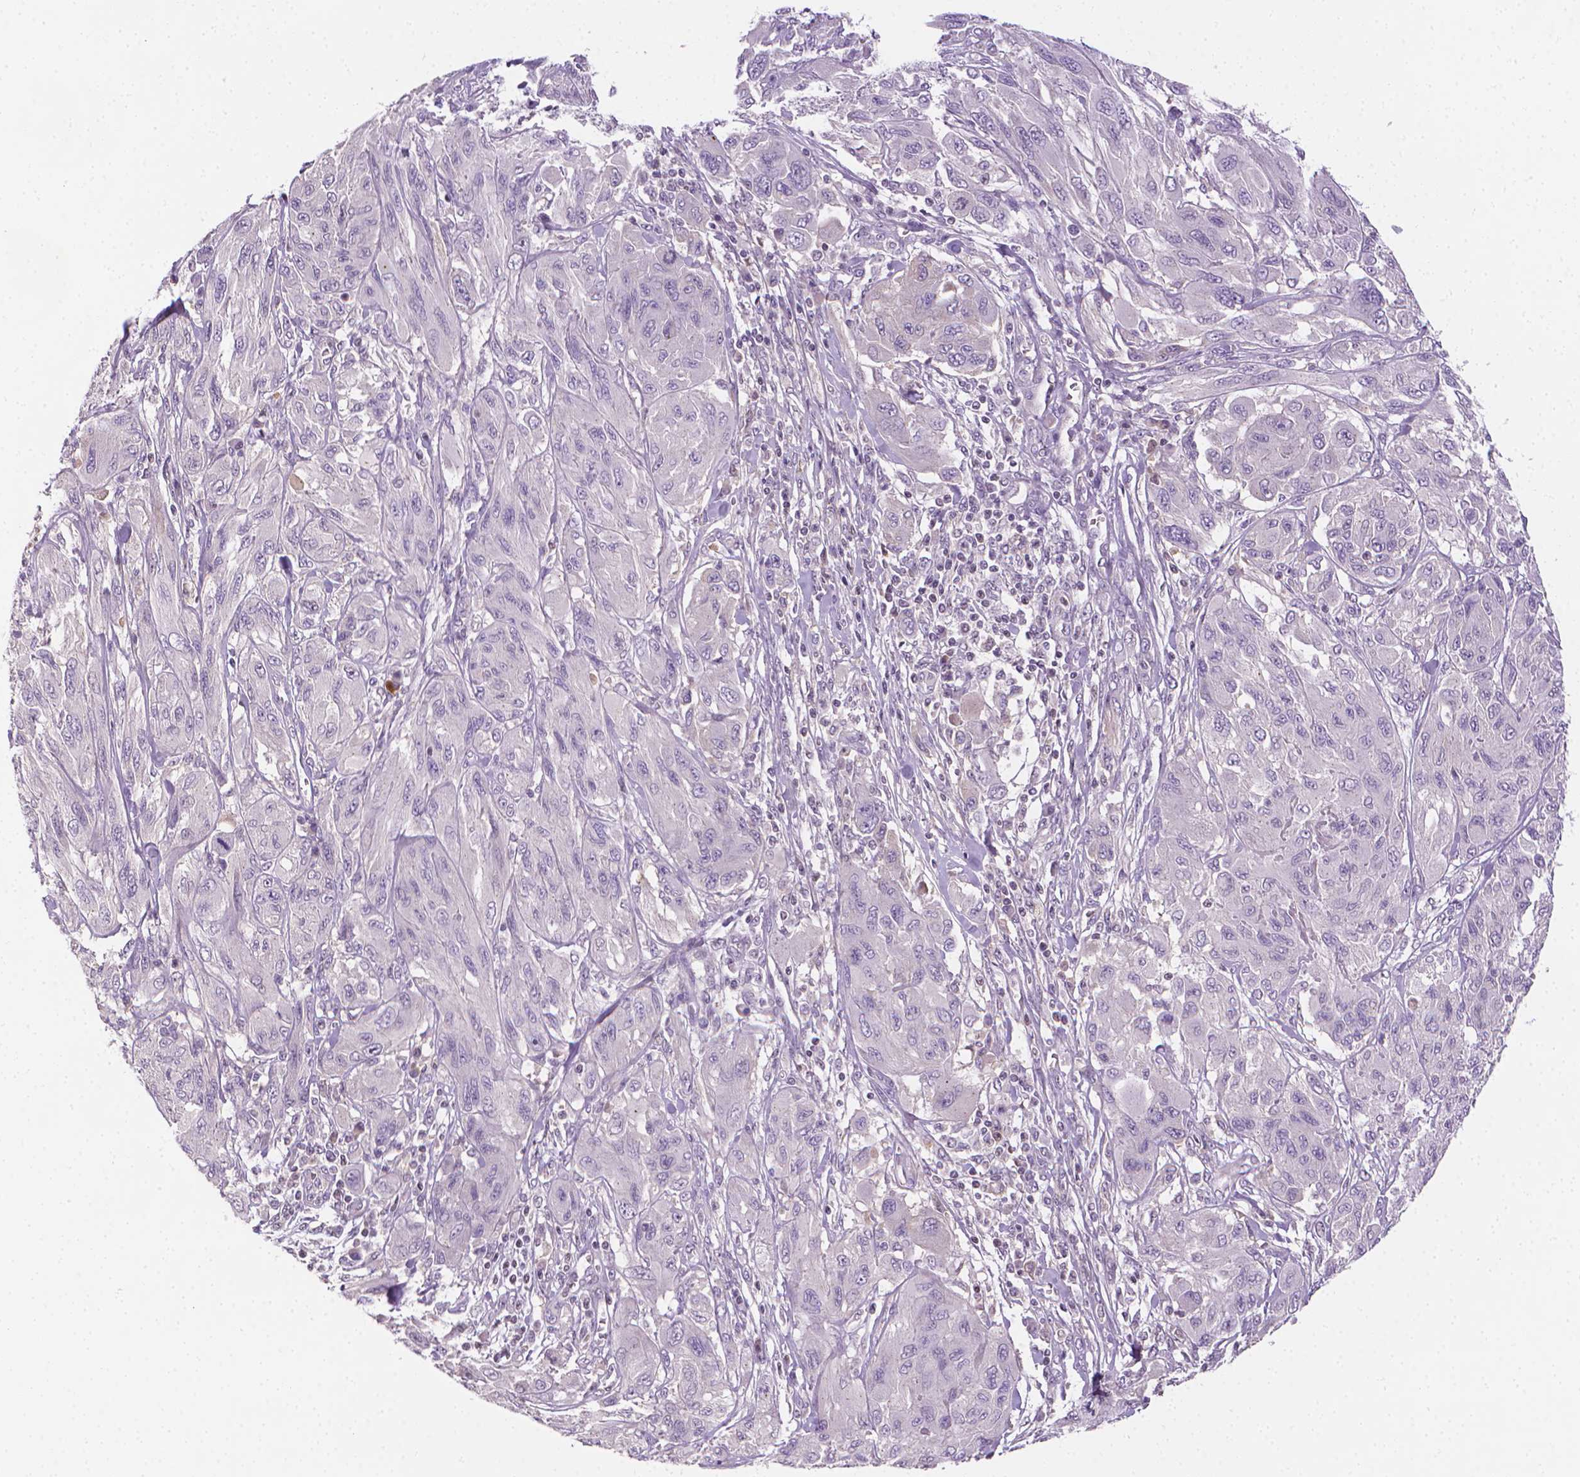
{"staining": {"intensity": "negative", "quantity": "none", "location": "none"}, "tissue": "melanoma", "cell_type": "Tumor cells", "image_type": "cancer", "snomed": [{"axis": "morphology", "description": "Malignant melanoma, NOS"}, {"axis": "topography", "description": "Skin"}], "caption": "Tumor cells show no significant protein positivity in malignant melanoma.", "gene": "NCAN", "patient": {"sex": "female", "age": 91}}